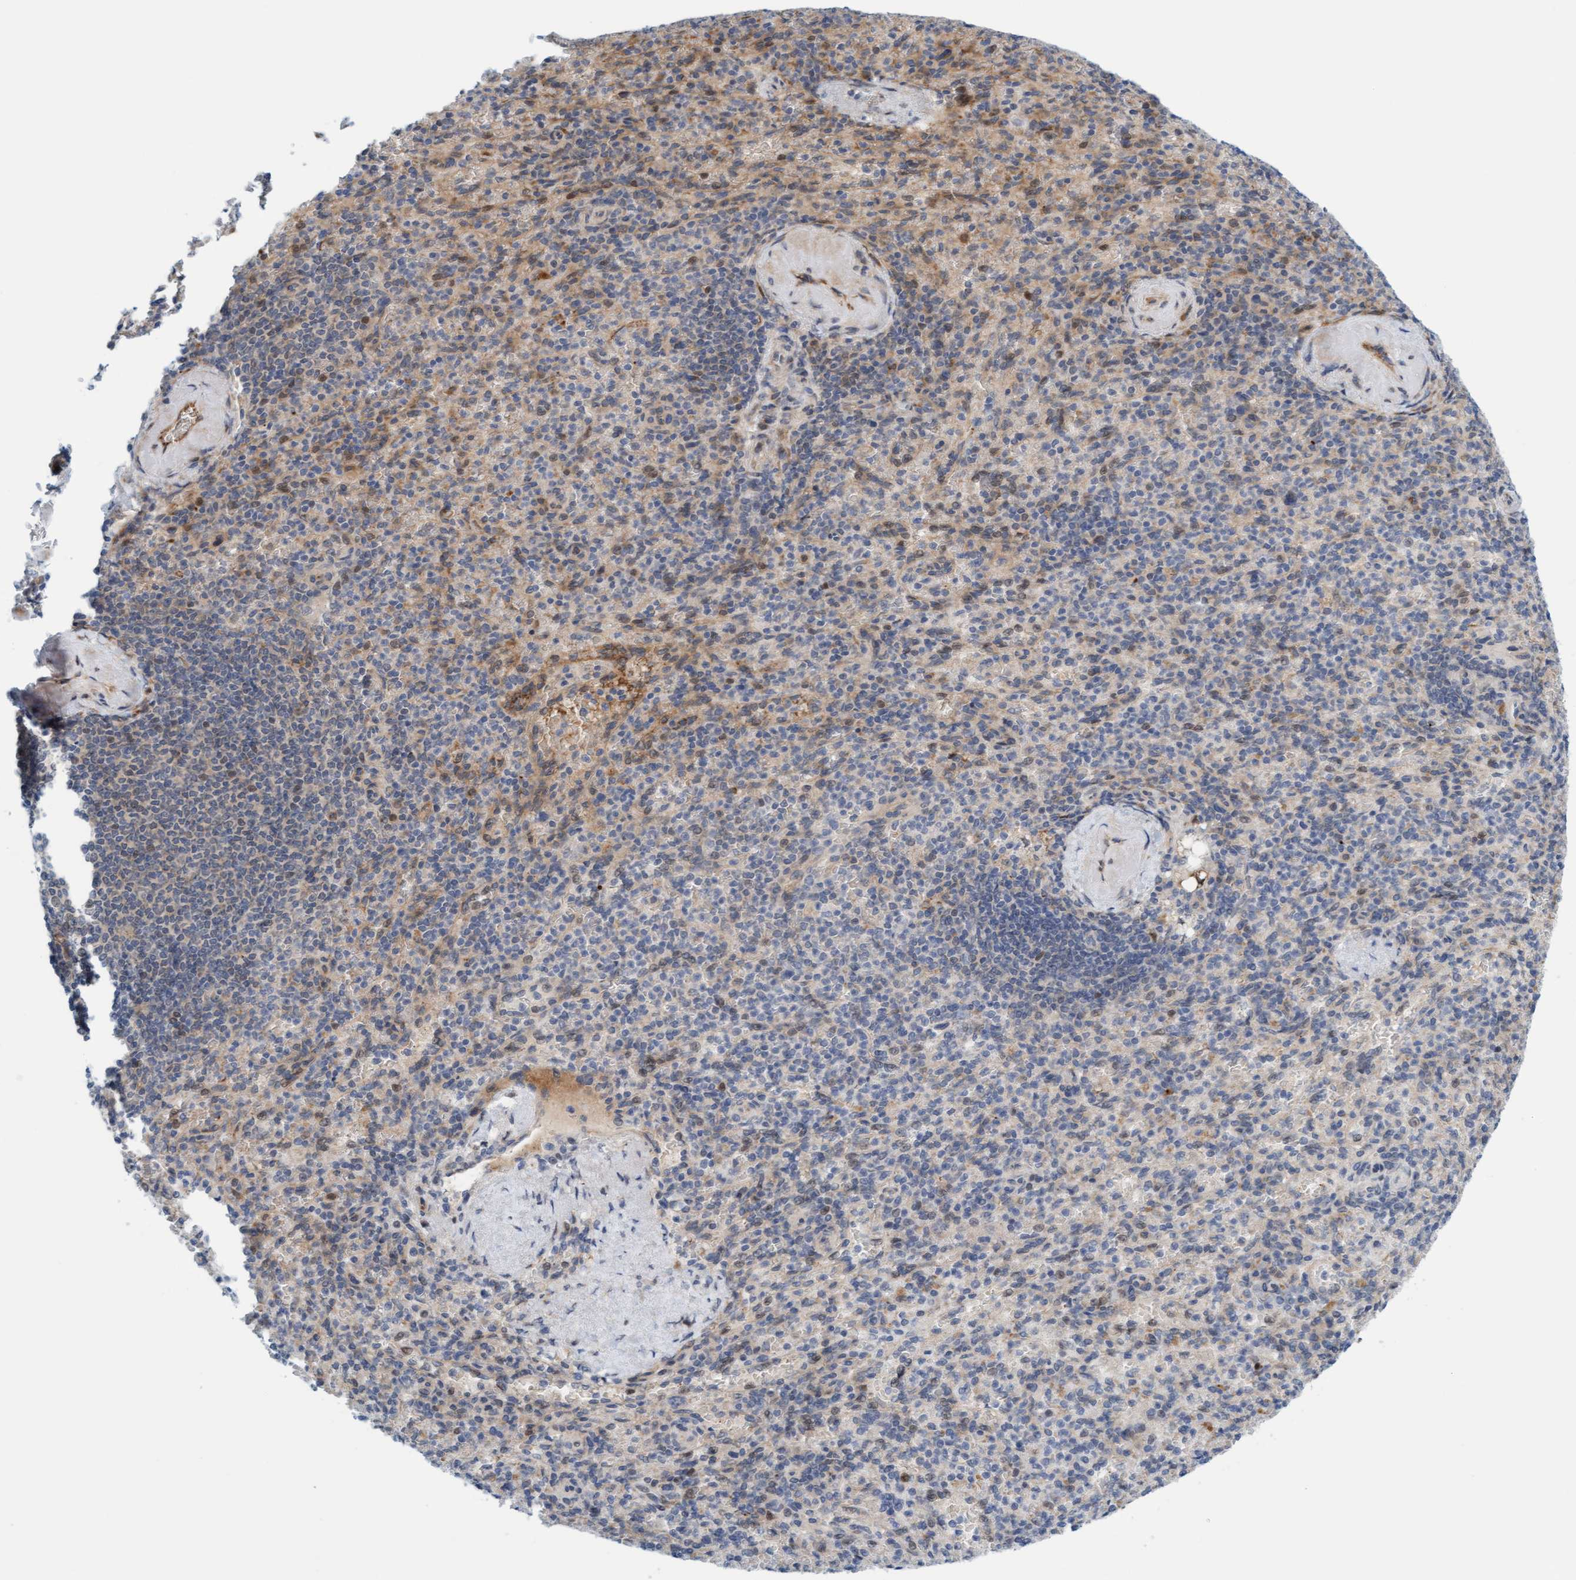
{"staining": {"intensity": "moderate", "quantity": "<25%", "location": "cytoplasmic/membranous"}, "tissue": "spleen", "cell_type": "Cells in red pulp", "image_type": "normal", "snomed": [{"axis": "morphology", "description": "Normal tissue, NOS"}, {"axis": "topography", "description": "Spleen"}], "caption": "The photomicrograph shows staining of benign spleen, revealing moderate cytoplasmic/membranous protein expression (brown color) within cells in red pulp. (DAB (3,3'-diaminobenzidine) IHC with brightfield microscopy, high magnification).", "gene": "EIF4EBP1", "patient": {"sex": "female", "age": 74}}